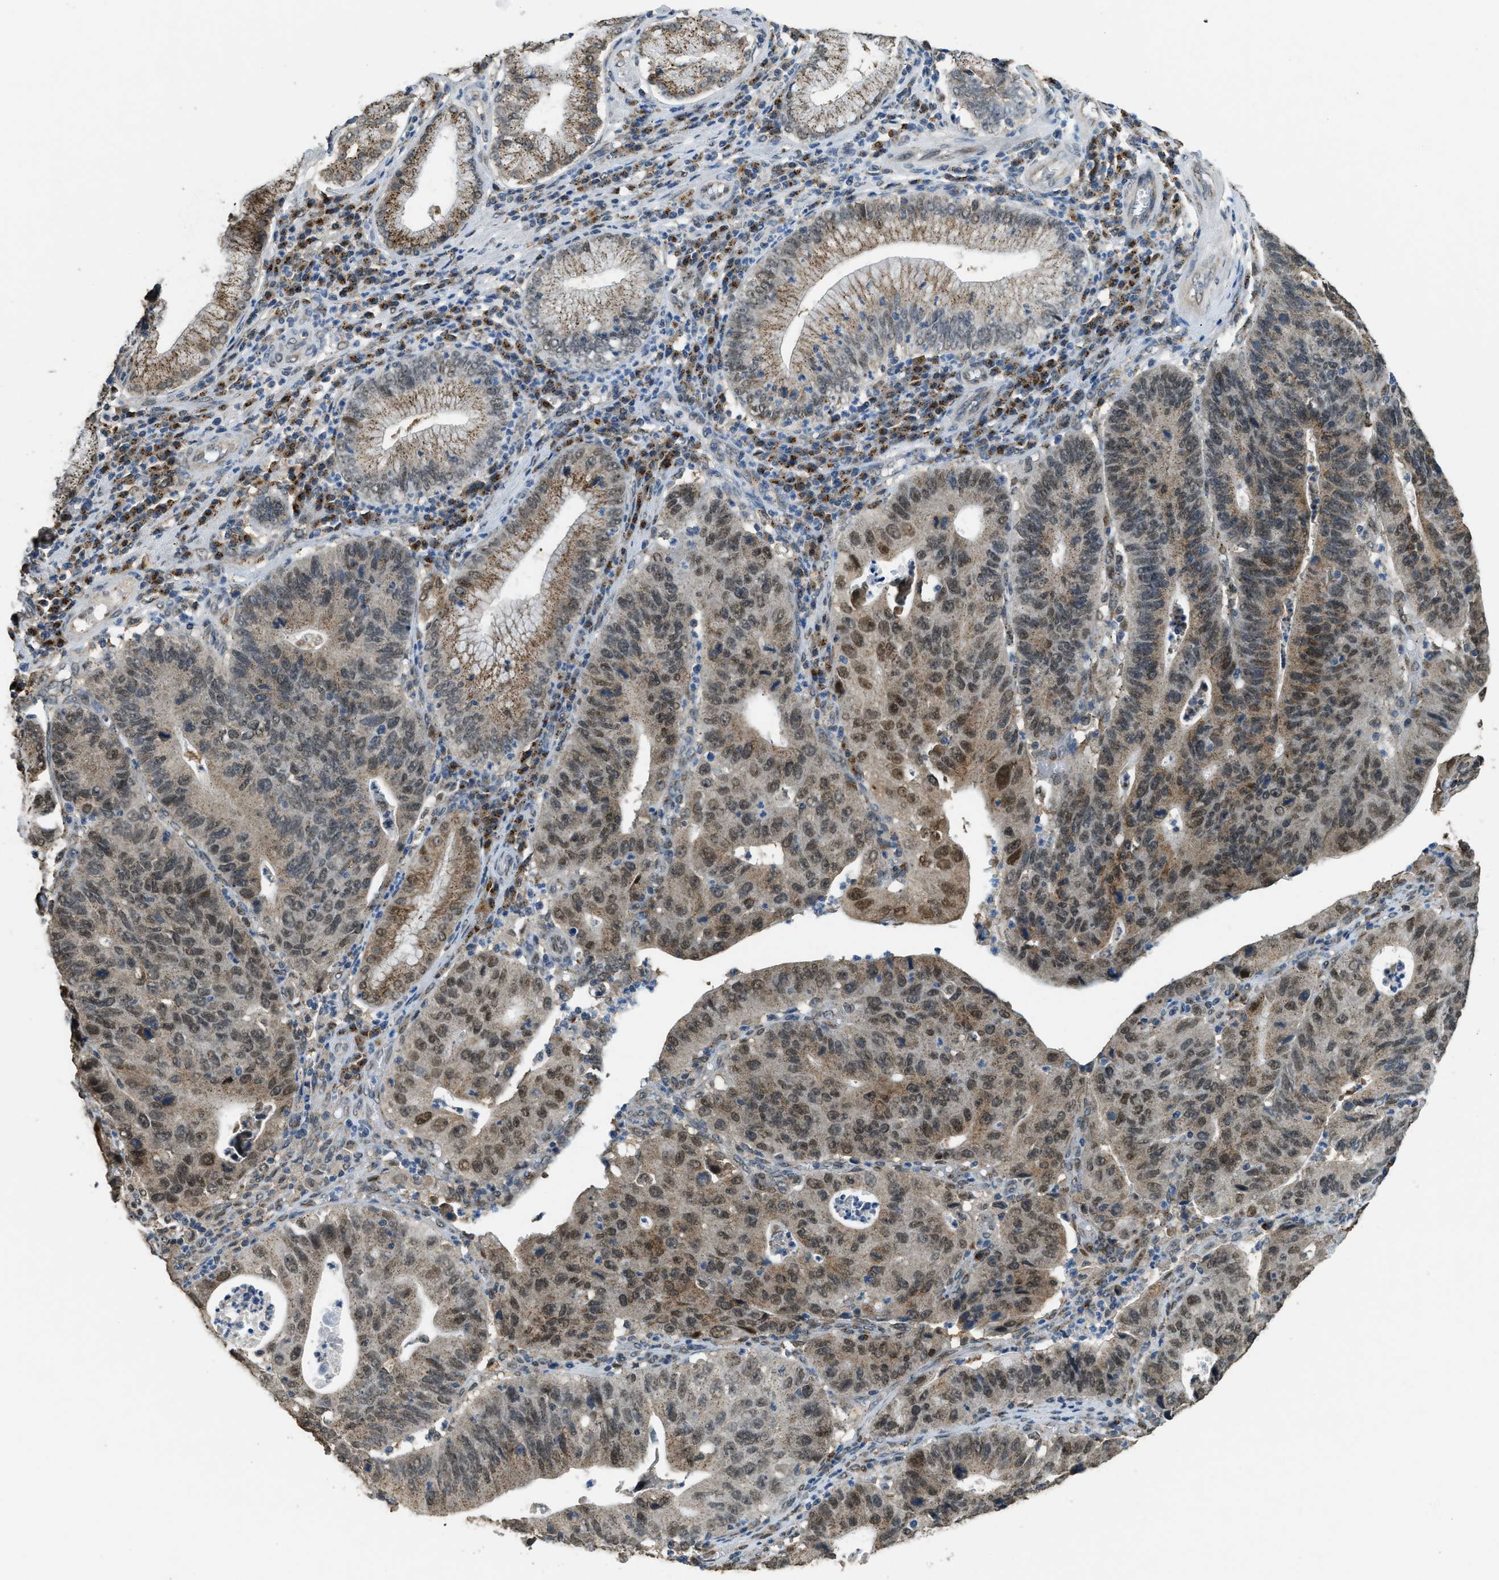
{"staining": {"intensity": "moderate", "quantity": ">75%", "location": "cytoplasmic/membranous,nuclear"}, "tissue": "stomach cancer", "cell_type": "Tumor cells", "image_type": "cancer", "snomed": [{"axis": "morphology", "description": "Adenocarcinoma, NOS"}, {"axis": "topography", "description": "Stomach"}], "caption": "Brown immunohistochemical staining in human stomach cancer displays moderate cytoplasmic/membranous and nuclear staining in about >75% of tumor cells.", "gene": "IPO7", "patient": {"sex": "male", "age": 59}}